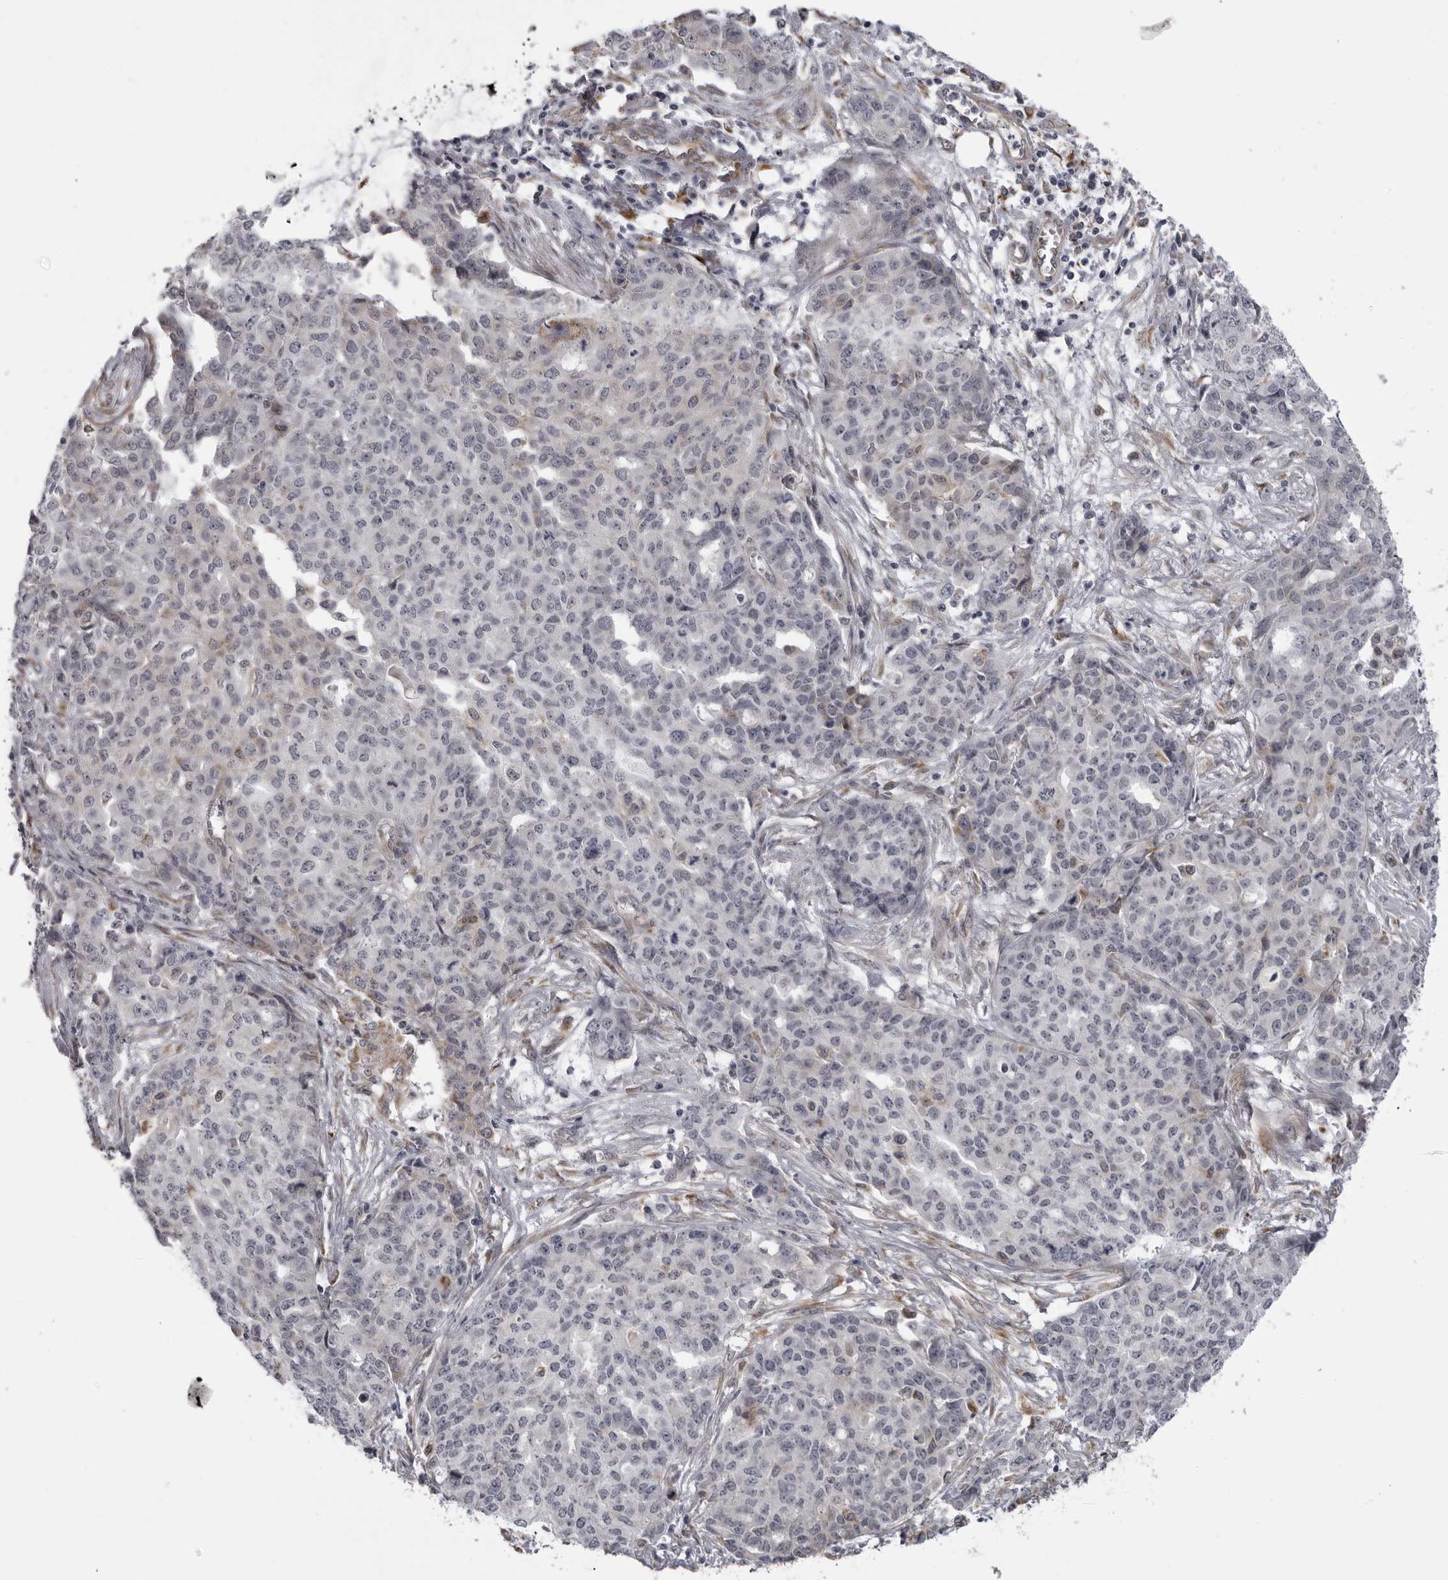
{"staining": {"intensity": "negative", "quantity": "none", "location": "none"}, "tissue": "ovarian cancer", "cell_type": "Tumor cells", "image_type": "cancer", "snomed": [{"axis": "morphology", "description": "Cystadenocarcinoma, serous, NOS"}, {"axis": "topography", "description": "Soft tissue"}, {"axis": "topography", "description": "Ovary"}], "caption": "This image is of serous cystadenocarcinoma (ovarian) stained with IHC to label a protein in brown with the nuclei are counter-stained blue. There is no staining in tumor cells. (Immunohistochemistry (ihc), brightfield microscopy, high magnification).", "gene": "DNAH14", "patient": {"sex": "female", "age": 57}}